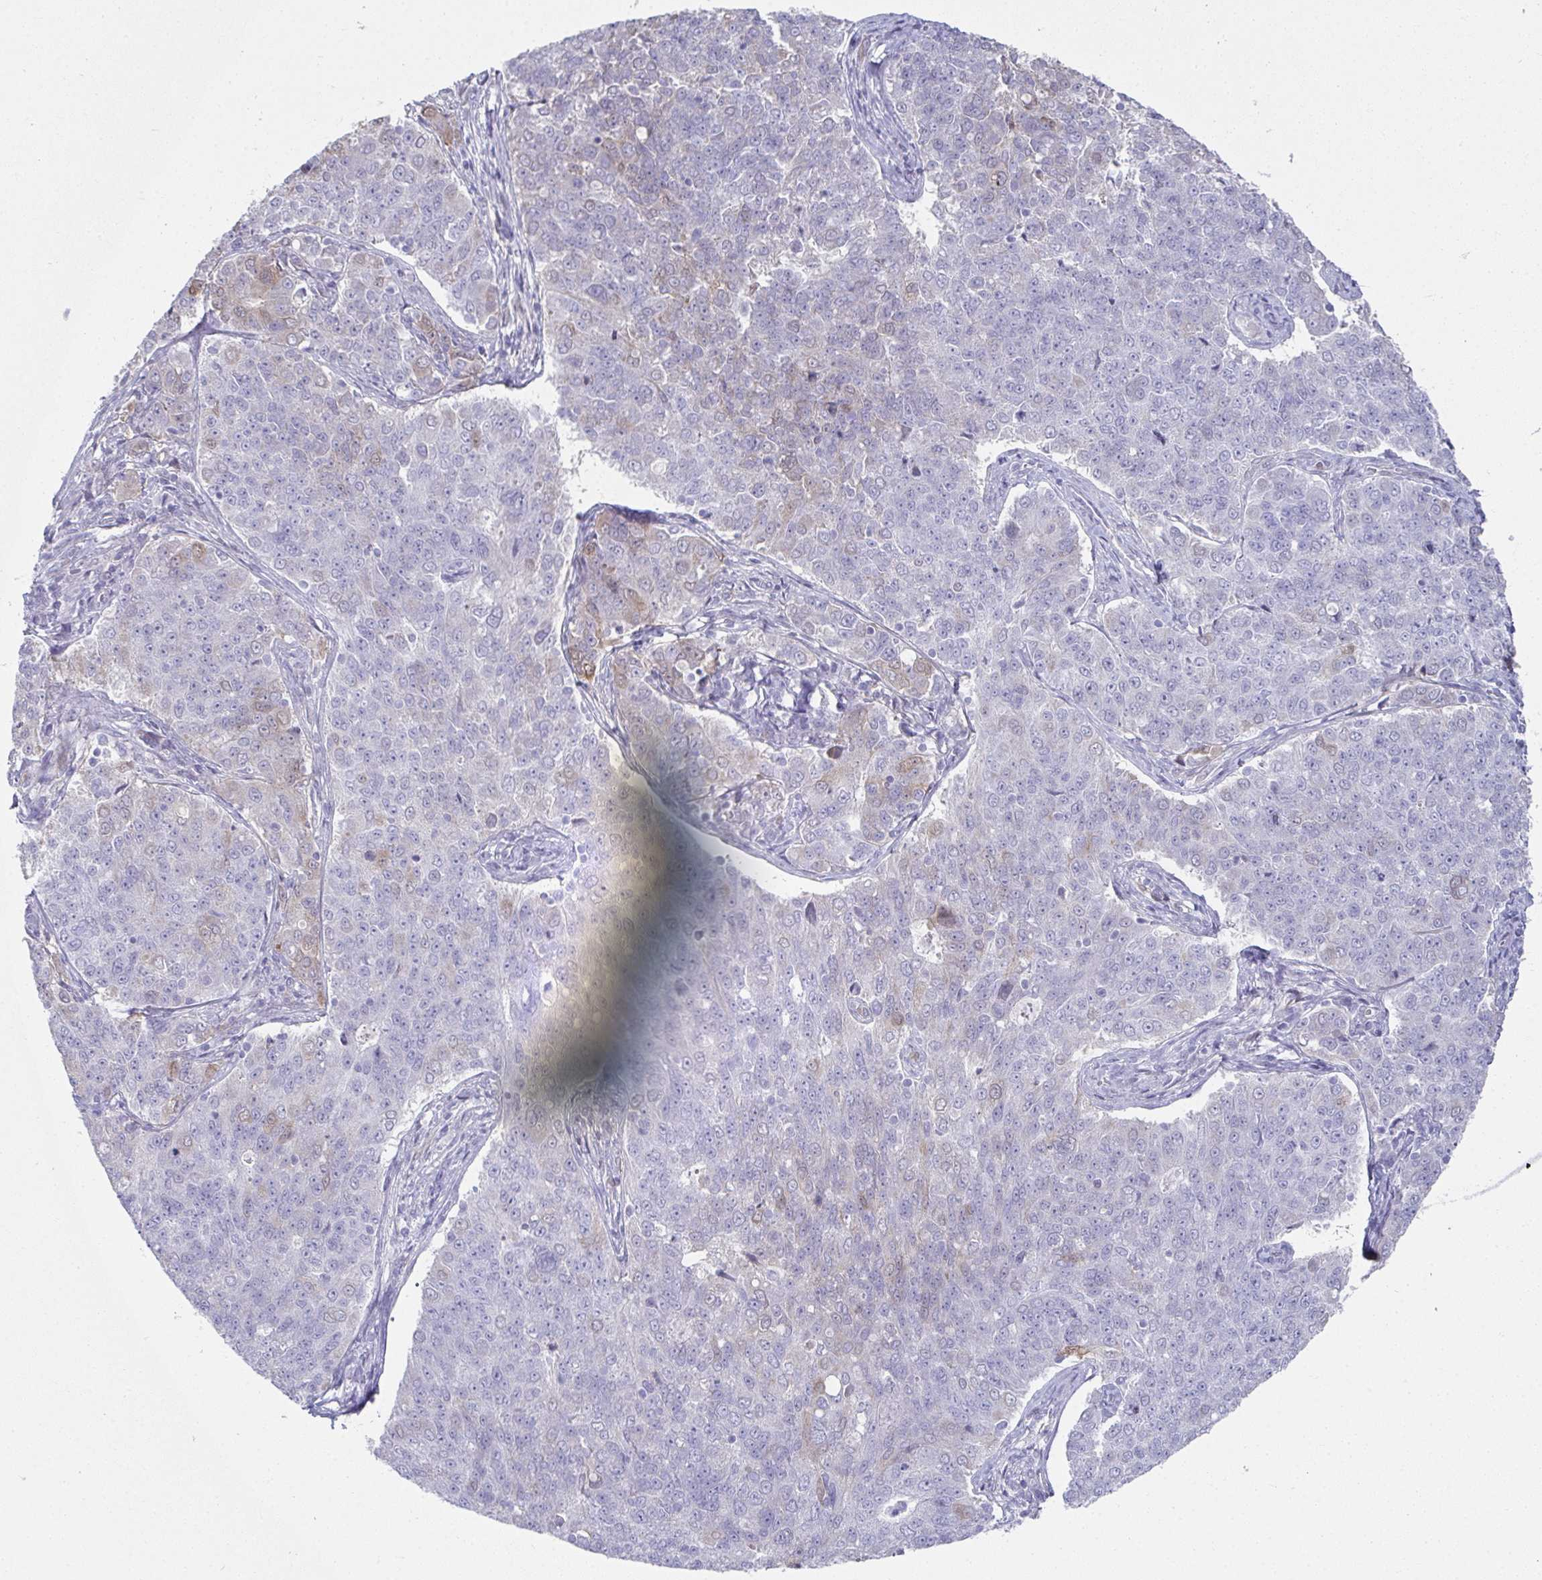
{"staining": {"intensity": "negative", "quantity": "none", "location": "none"}, "tissue": "endometrial cancer", "cell_type": "Tumor cells", "image_type": "cancer", "snomed": [{"axis": "morphology", "description": "Adenocarcinoma, NOS"}, {"axis": "topography", "description": "Endometrium"}], "caption": "This is an IHC histopathology image of endometrial adenocarcinoma. There is no positivity in tumor cells.", "gene": "RBP1", "patient": {"sex": "female", "age": 43}}